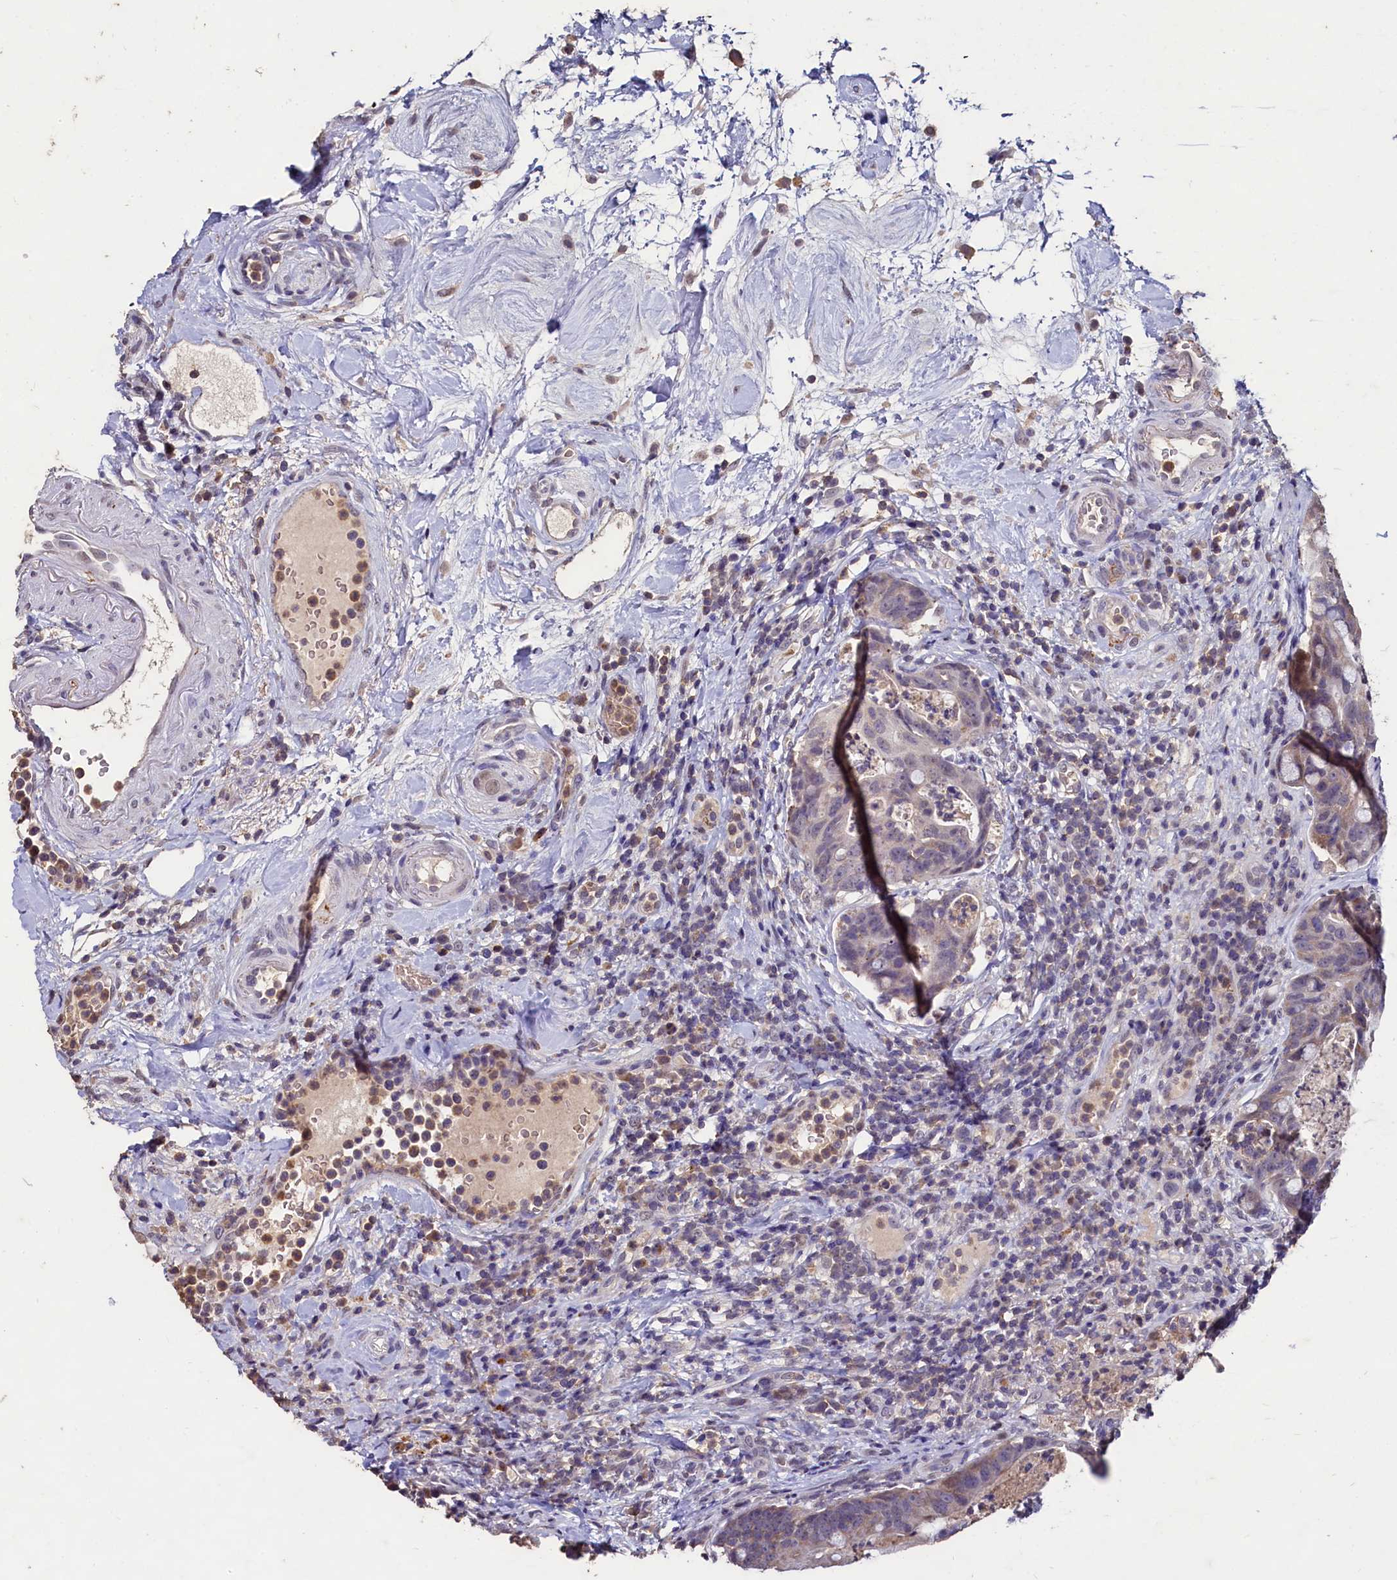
{"staining": {"intensity": "weak", "quantity": "<25%", "location": "cytoplasmic/membranous"}, "tissue": "colorectal cancer", "cell_type": "Tumor cells", "image_type": "cancer", "snomed": [{"axis": "morphology", "description": "Adenocarcinoma, NOS"}, {"axis": "topography", "description": "Colon"}], "caption": "High power microscopy photomicrograph of an IHC histopathology image of adenocarcinoma (colorectal), revealing no significant expression in tumor cells.", "gene": "CSTPP1", "patient": {"sex": "female", "age": 82}}